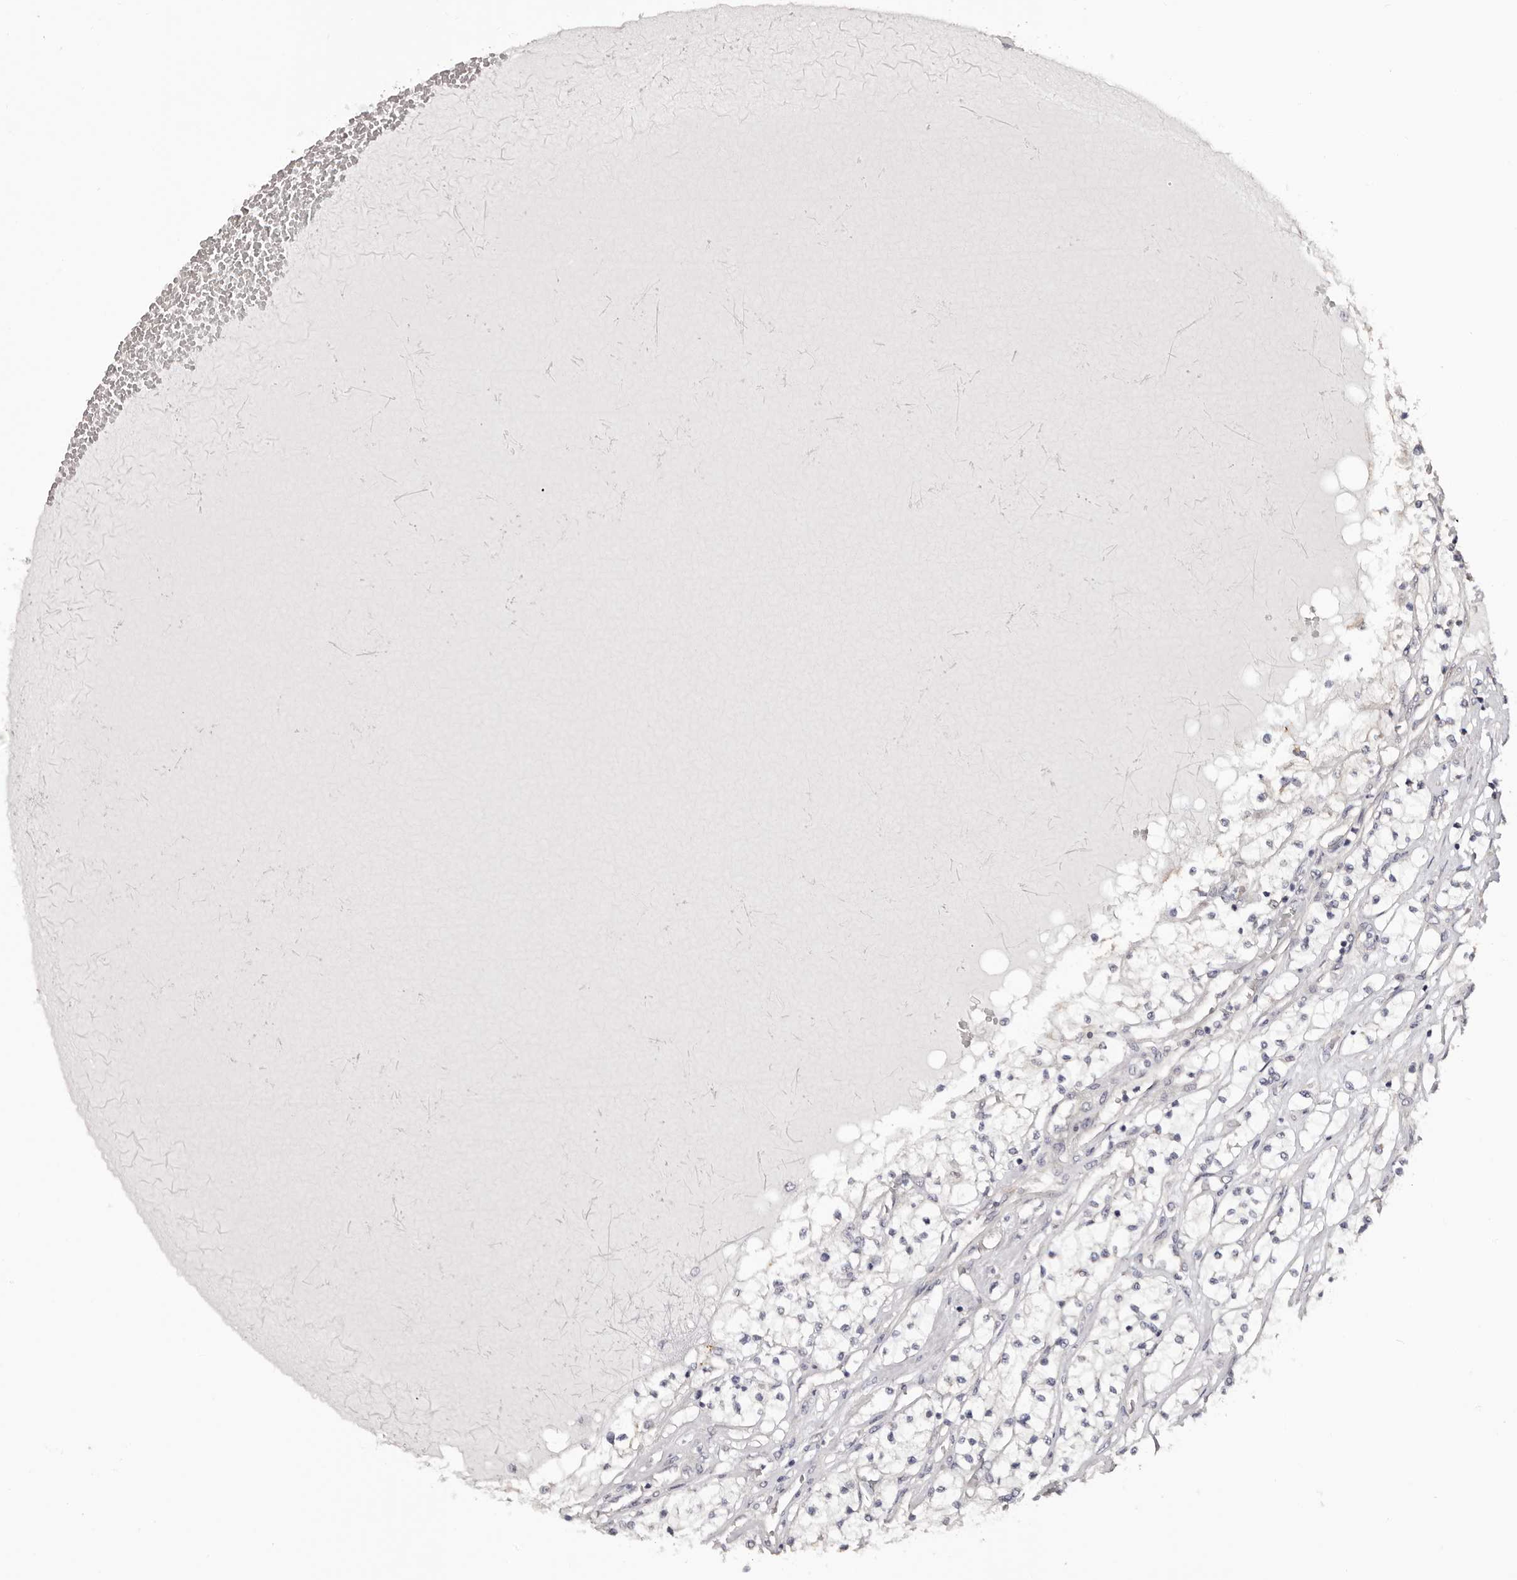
{"staining": {"intensity": "negative", "quantity": "none", "location": "none"}, "tissue": "renal cancer", "cell_type": "Tumor cells", "image_type": "cancer", "snomed": [{"axis": "morphology", "description": "Normal tissue, NOS"}, {"axis": "morphology", "description": "Adenocarcinoma, NOS"}, {"axis": "topography", "description": "Kidney"}], "caption": "Renal cancer (adenocarcinoma) was stained to show a protein in brown. There is no significant positivity in tumor cells.", "gene": "NOL12", "patient": {"sex": "male", "age": 68}}